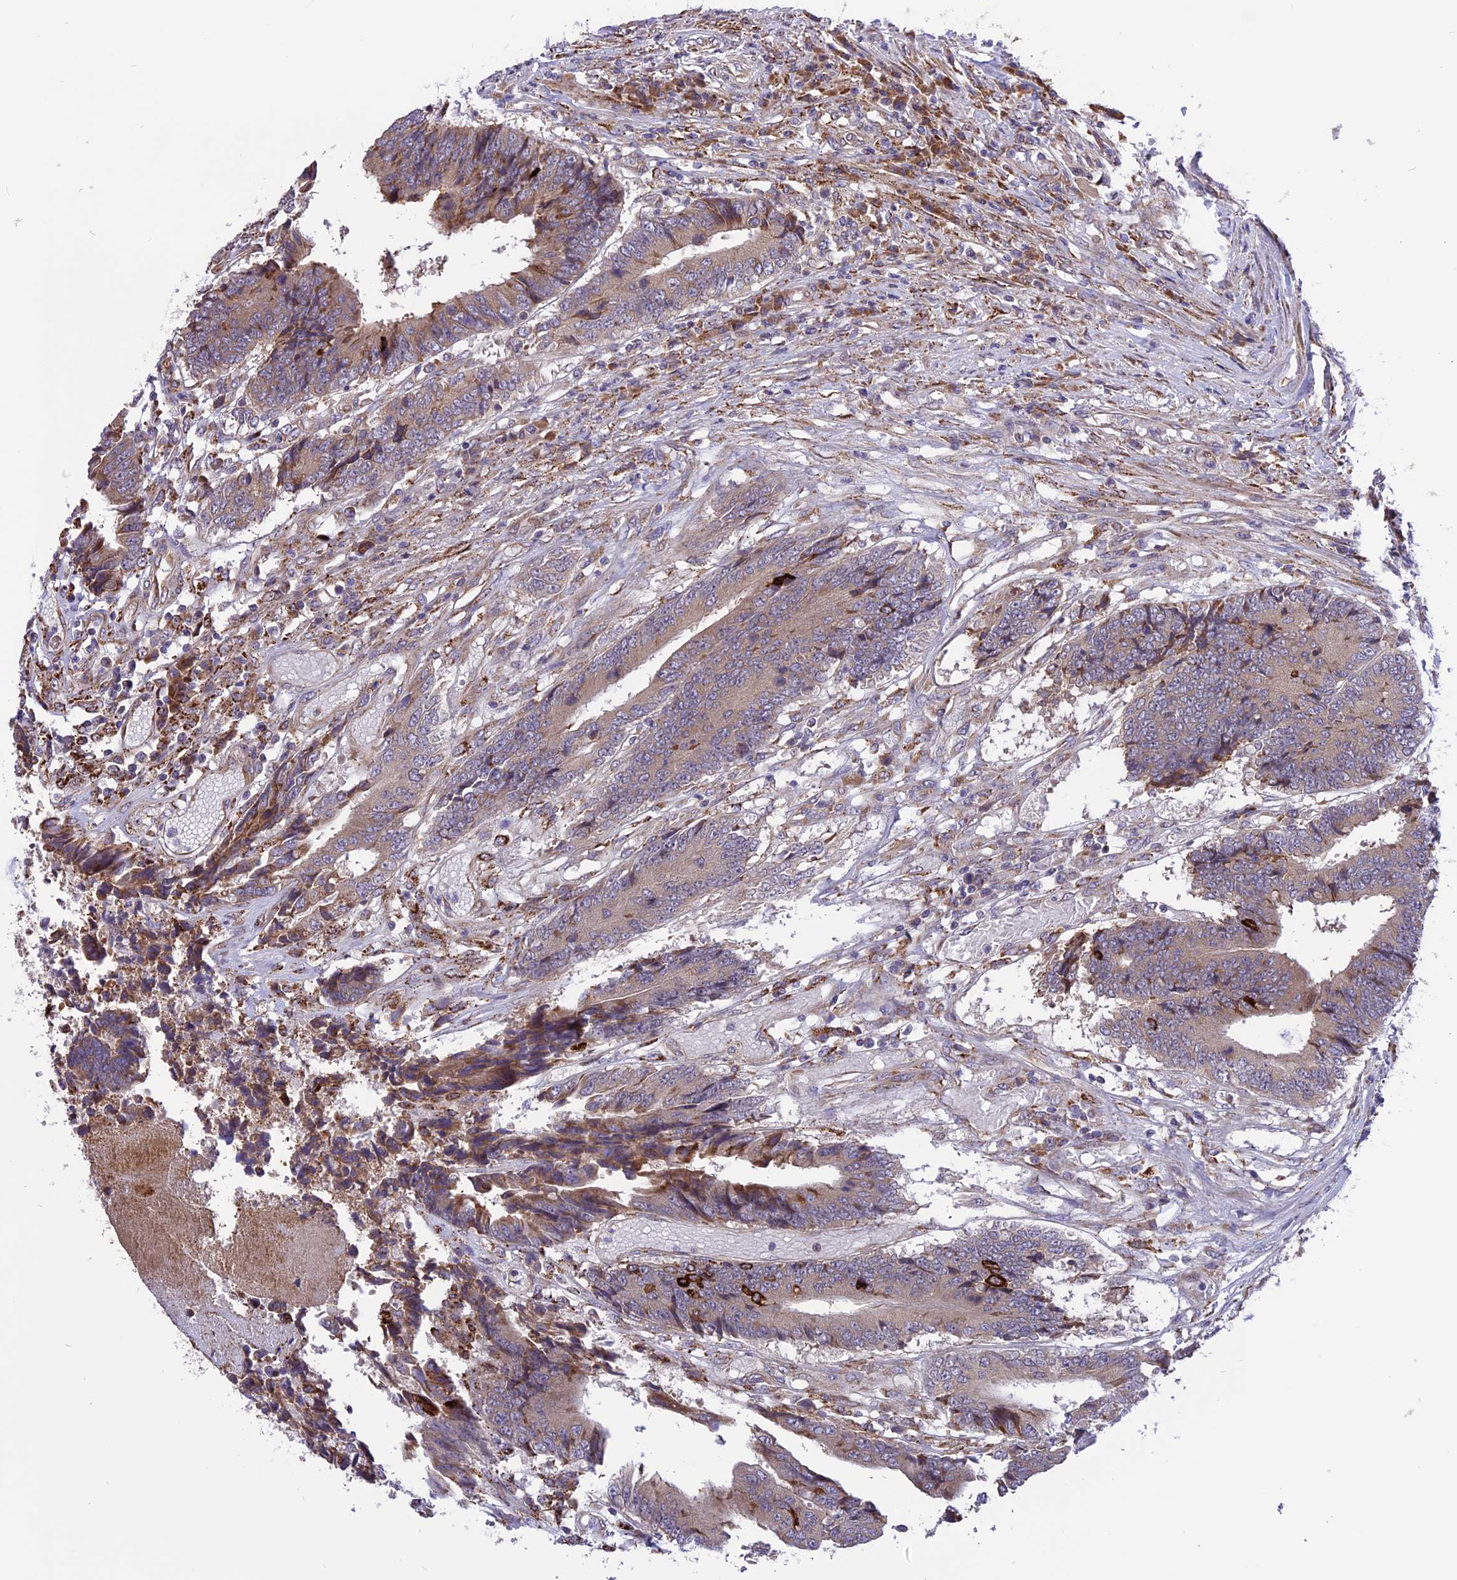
{"staining": {"intensity": "moderate", "quantity": "<25%", "location": "cytoplasmic/membranous"}, "tissue": "colorectal cancer", "cell_type": "Tumor cells", "image_type": "cancer", "snomed": [{"axis": "morphology", "description": "Adenocarcinoma, NOS"}, {"axis": "topography", "description": "Rectum"}], "caption": "IHC image of neoplastic tissue: human colorectal cancer (adenocarcinoma) stained using immunohistochemistry exhibits low levels of moderate protein expression localized specifically in the cytoplasmic/membranous of tumor cells, appearing as a cytoplasmic/membranous brown color.", "gene": "ARMCX6", "patient": {"sex": "male", "age": 84}}